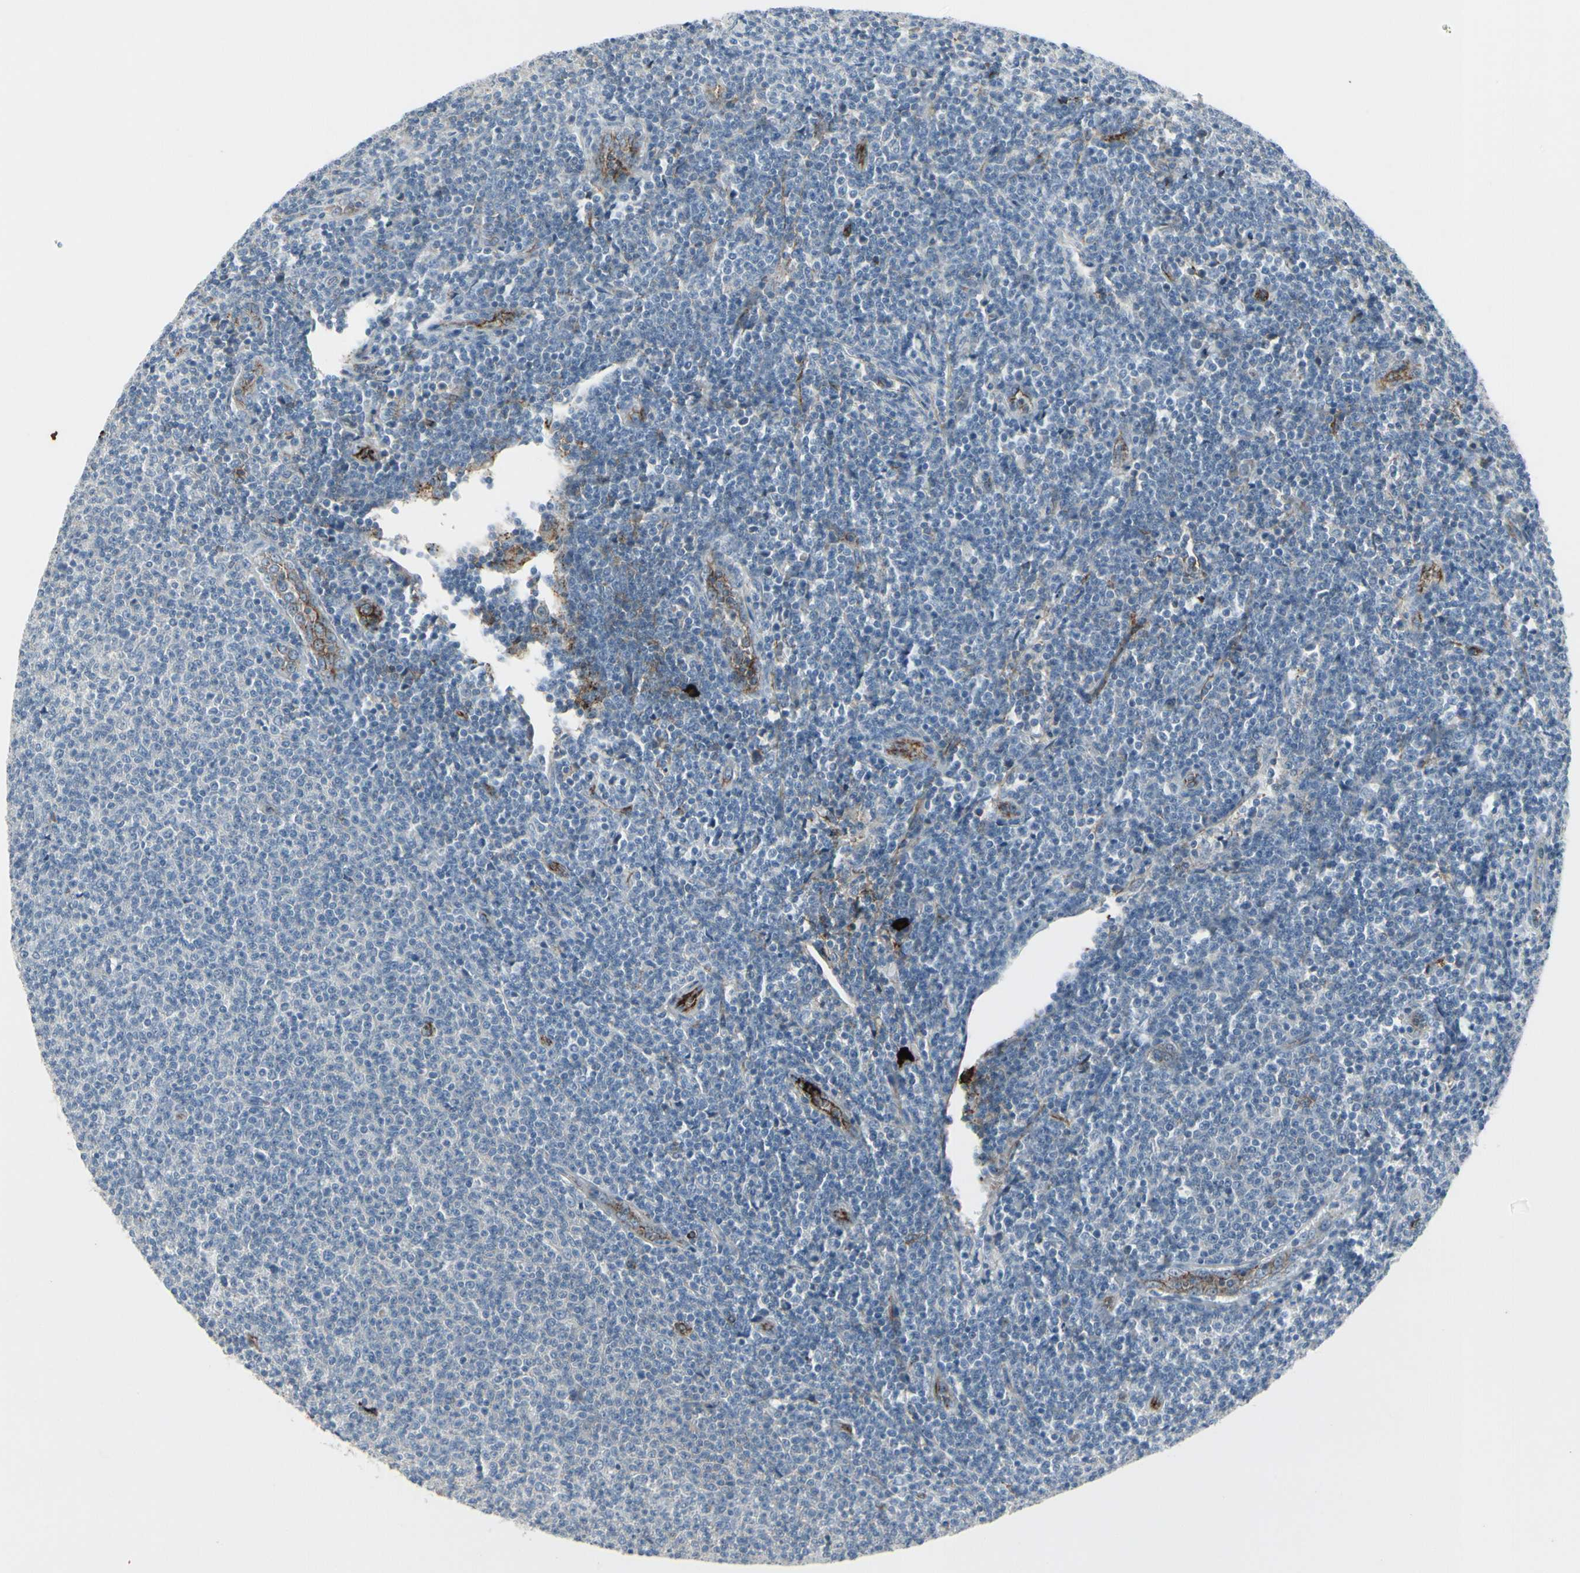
{"staining": {"intensity": "negative", "quantity": "none", "location": "none"}, "tissue": "lymphoma", "cell_type": "Tumor cells", "image_type": "cancer", "snomed": [{"axis": "morphology", "description": "Malignant lymphoma, non-Hodgkin's type, Low grade"}, {"axis": "topography", "description": "Lymph node"}], "caption": "This is an immunohistochemistry (IHC) photomicrograph of human lymphoma. There is no staining in tumor cells.", "gene": "IGHM", "patient": {"sex": "male", "age": 66}}